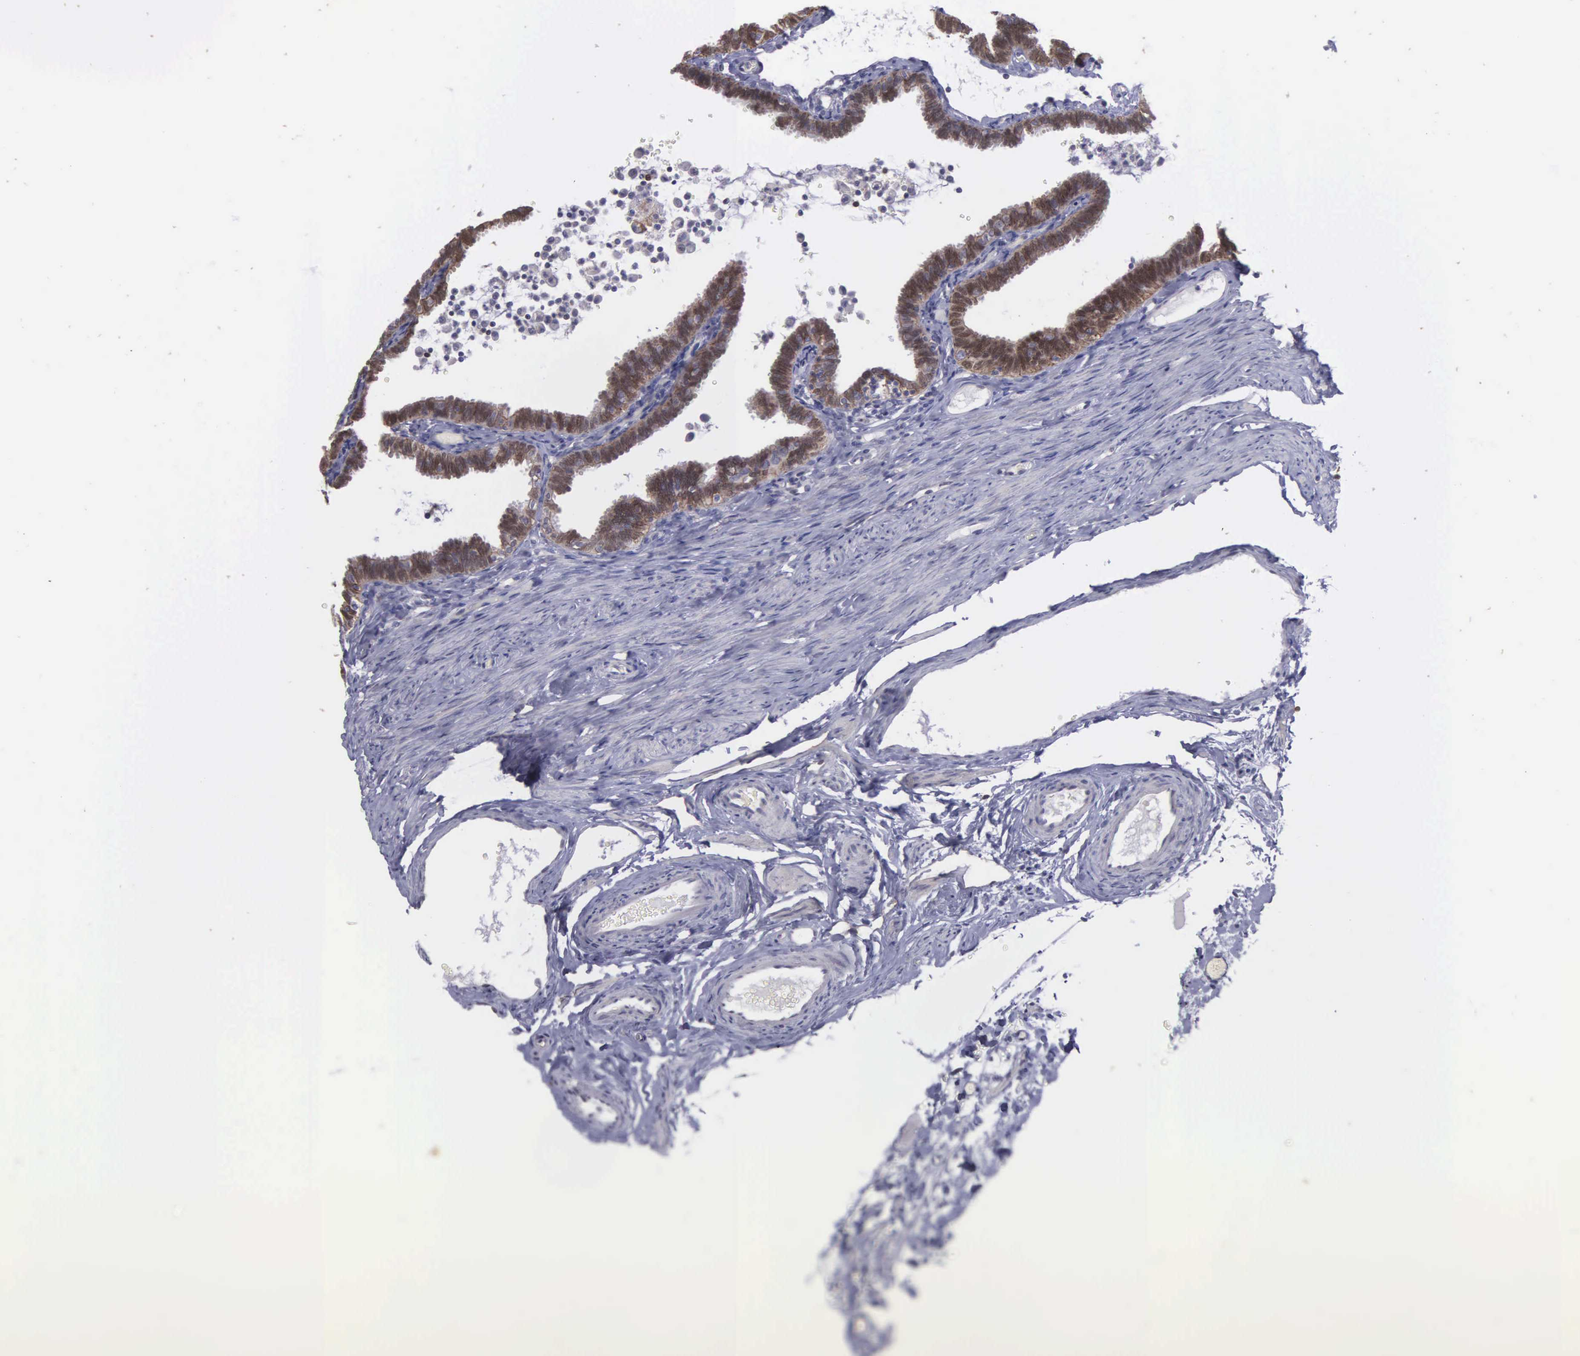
{"staining": {"intensity": "moderate", "quantity": ">75%", "location": "cytoplasmic/membranous"}, "tissue": "fallopian tube", "cell_type": "Glandular cells", "image_type": "normal", "snomed": [{"axis": "morphology", "description": "Normal tissue, NOS"}, {"axis": "topography", "description": "Fallopian tube"}], "caption": "Immunohistochemistry (IHC) staining of normal fallopian tube, which exhibits medium levels of moderate cytoplasmic/membranous staining in approximately >75% of glandular cells indicating moderate cytoplasmic/membranous protein staining. The staining was performed using DAB (3,3'-diaminobenzidine) (brown) for protein detection and nuclei were counterstained in hematoxylin (blue).", "gene": "MICAL3", "patient": {"sex": "female", "age": 51}}